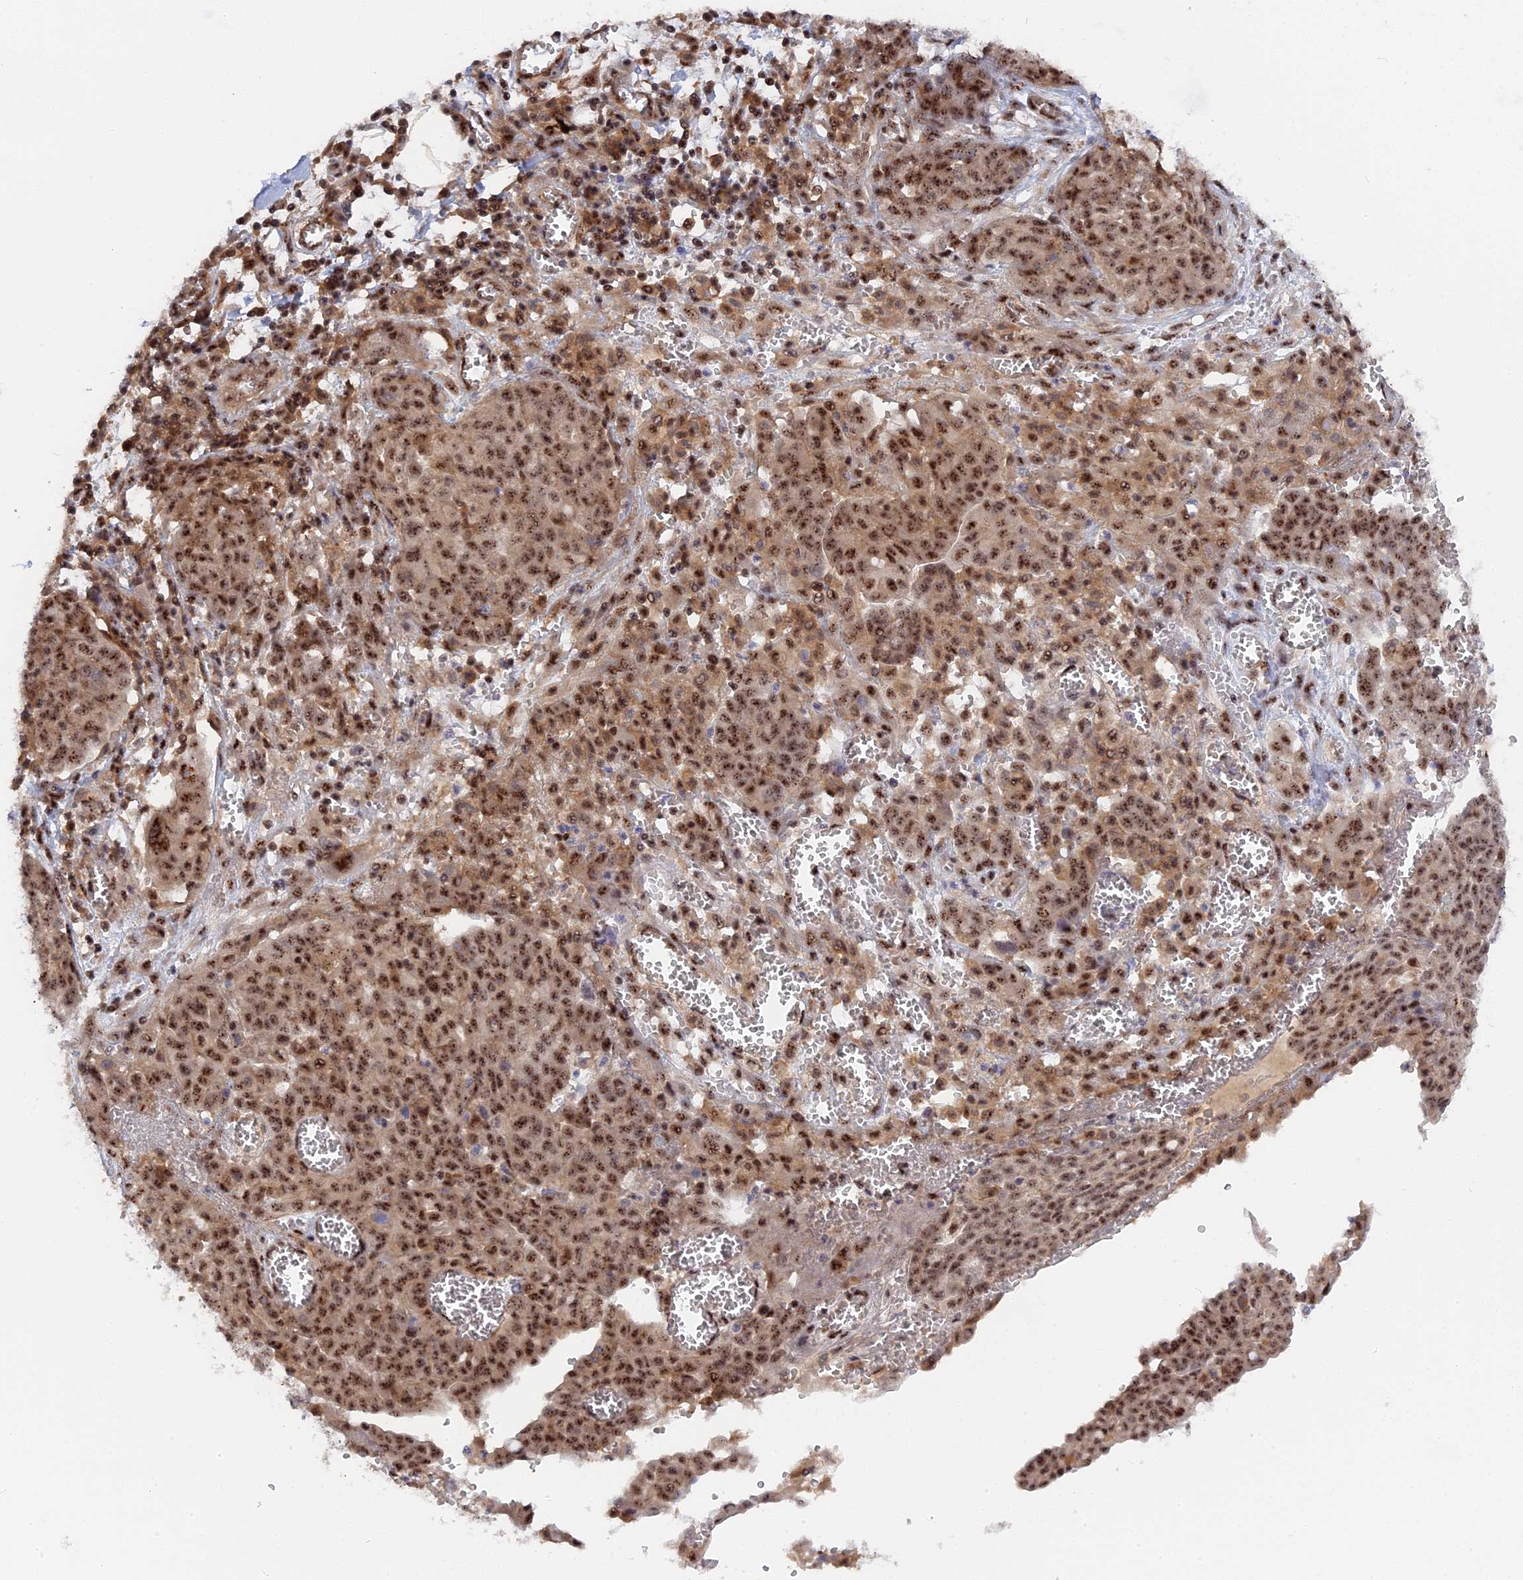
{"staining": {"intensity": "moderate", "quantity": ">75%", "location": "nuclear"}, "tissue": "ovarian cancer", "cell_type": "Tumor cells", "image_type": "cancer", "snomed": [{"axis": "morphology", "description": "Cystadenocarcinoma, serous, NOS"}, {"axis": "topography", "description": "Soft tissue"}, {"axis": "topography", "description": "Ovary"}], "caption": "Immunohistochemical staining of human serous cystadenocarcinoma (ovarian) exhibits moderate nuclear protein expression in approximately >75% of tumor cells.", "gene": "TAB1", "patient": {"sex": "female", "age": 57}}